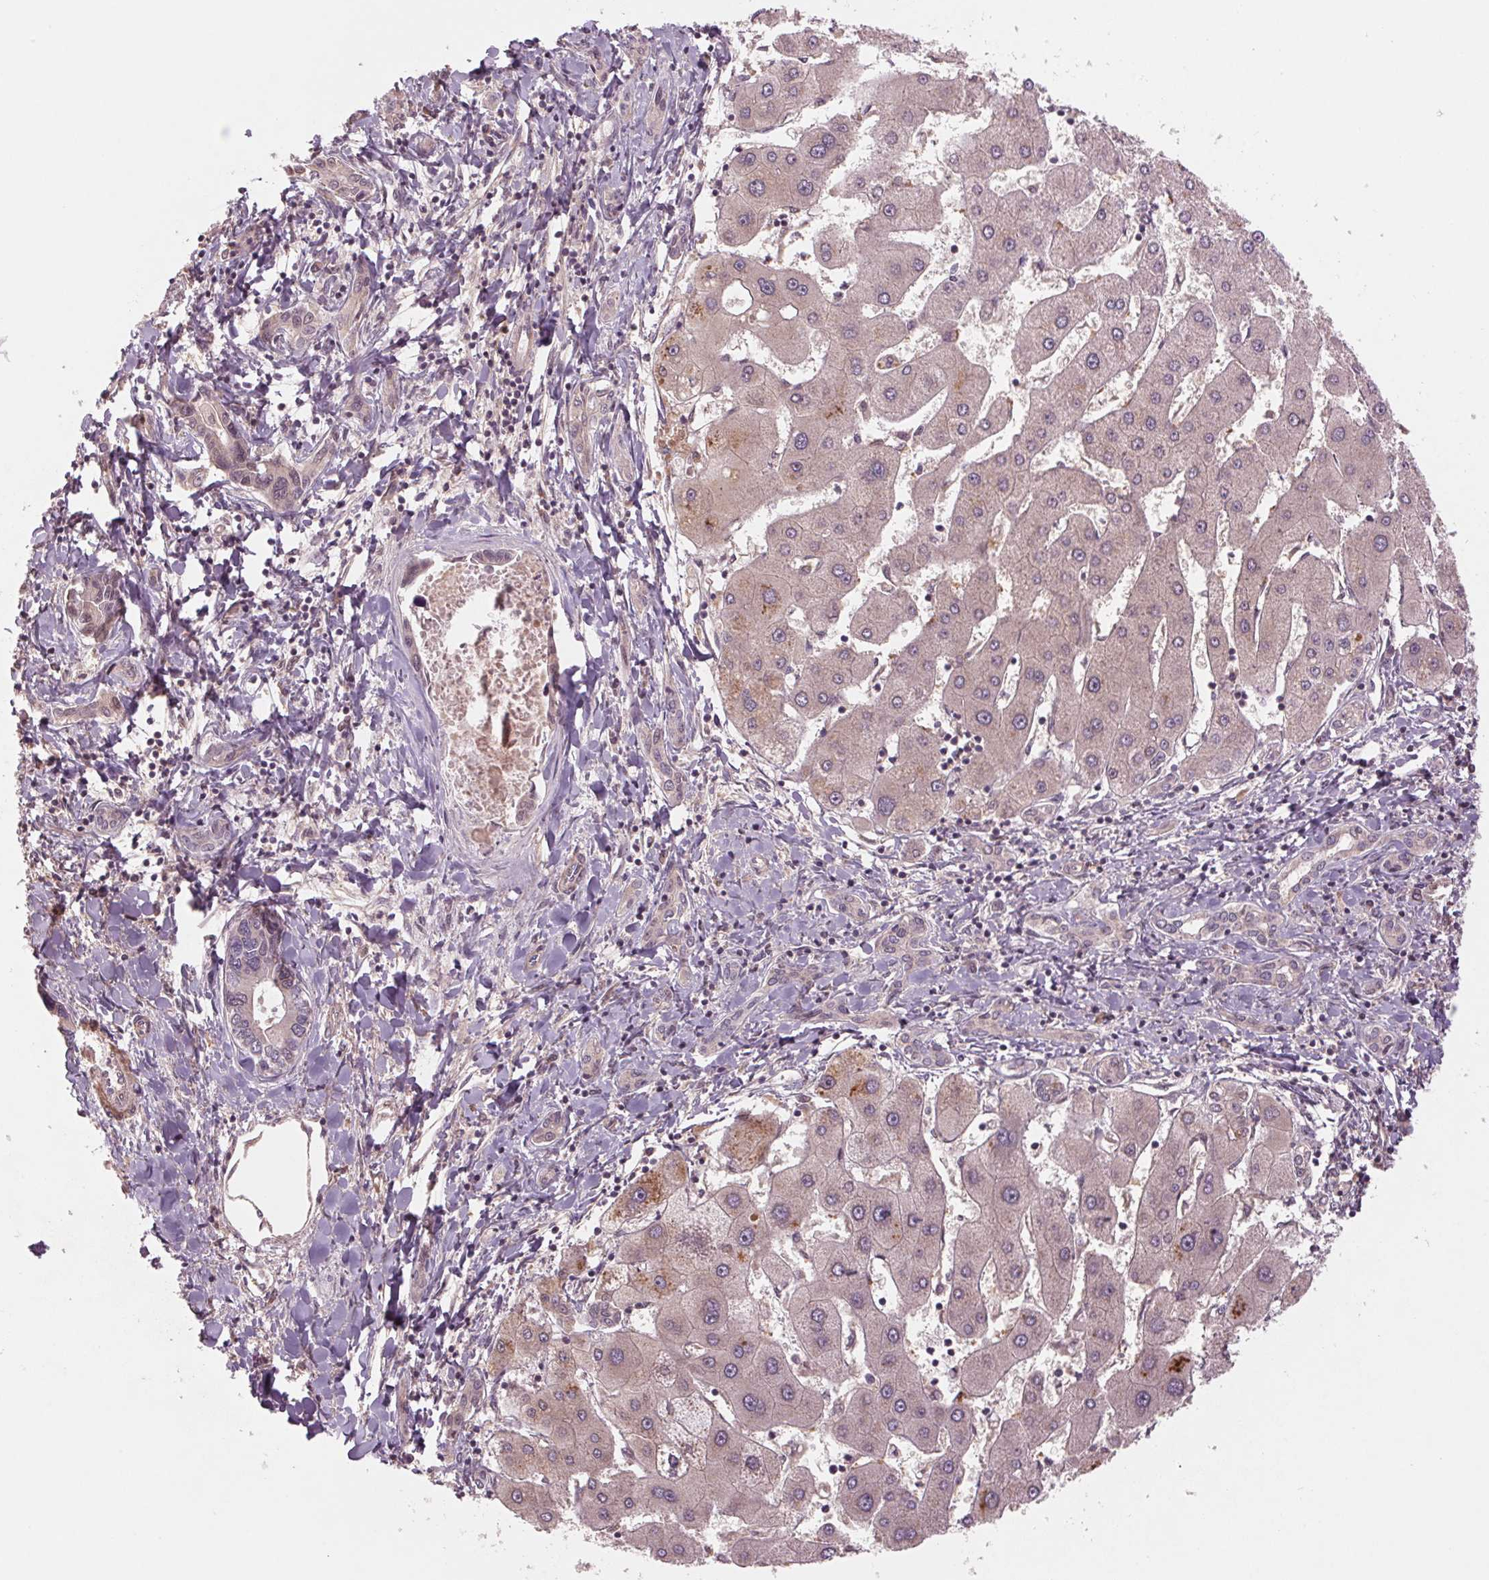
{"staining": {"intensity": "negative", "quantity": "none", "location": "none"}, "tissue": "liver cancer", "cell_type": "Tumor cells", "image_type": "cancer", "snomed": [{"axis": "morphology", "description": "Cholangiocarcinoma"}, {"axis": "topography", "description": "Liver"}], "caption": "Immunohistochemical staining of human liver cancer shows no significant staining in tumor cells. (Immunohistochemistry (ihc), brightfield microscopy, high magnification).", "gene": "PPIA", "patient": {"sex": "male", "age": 66}}